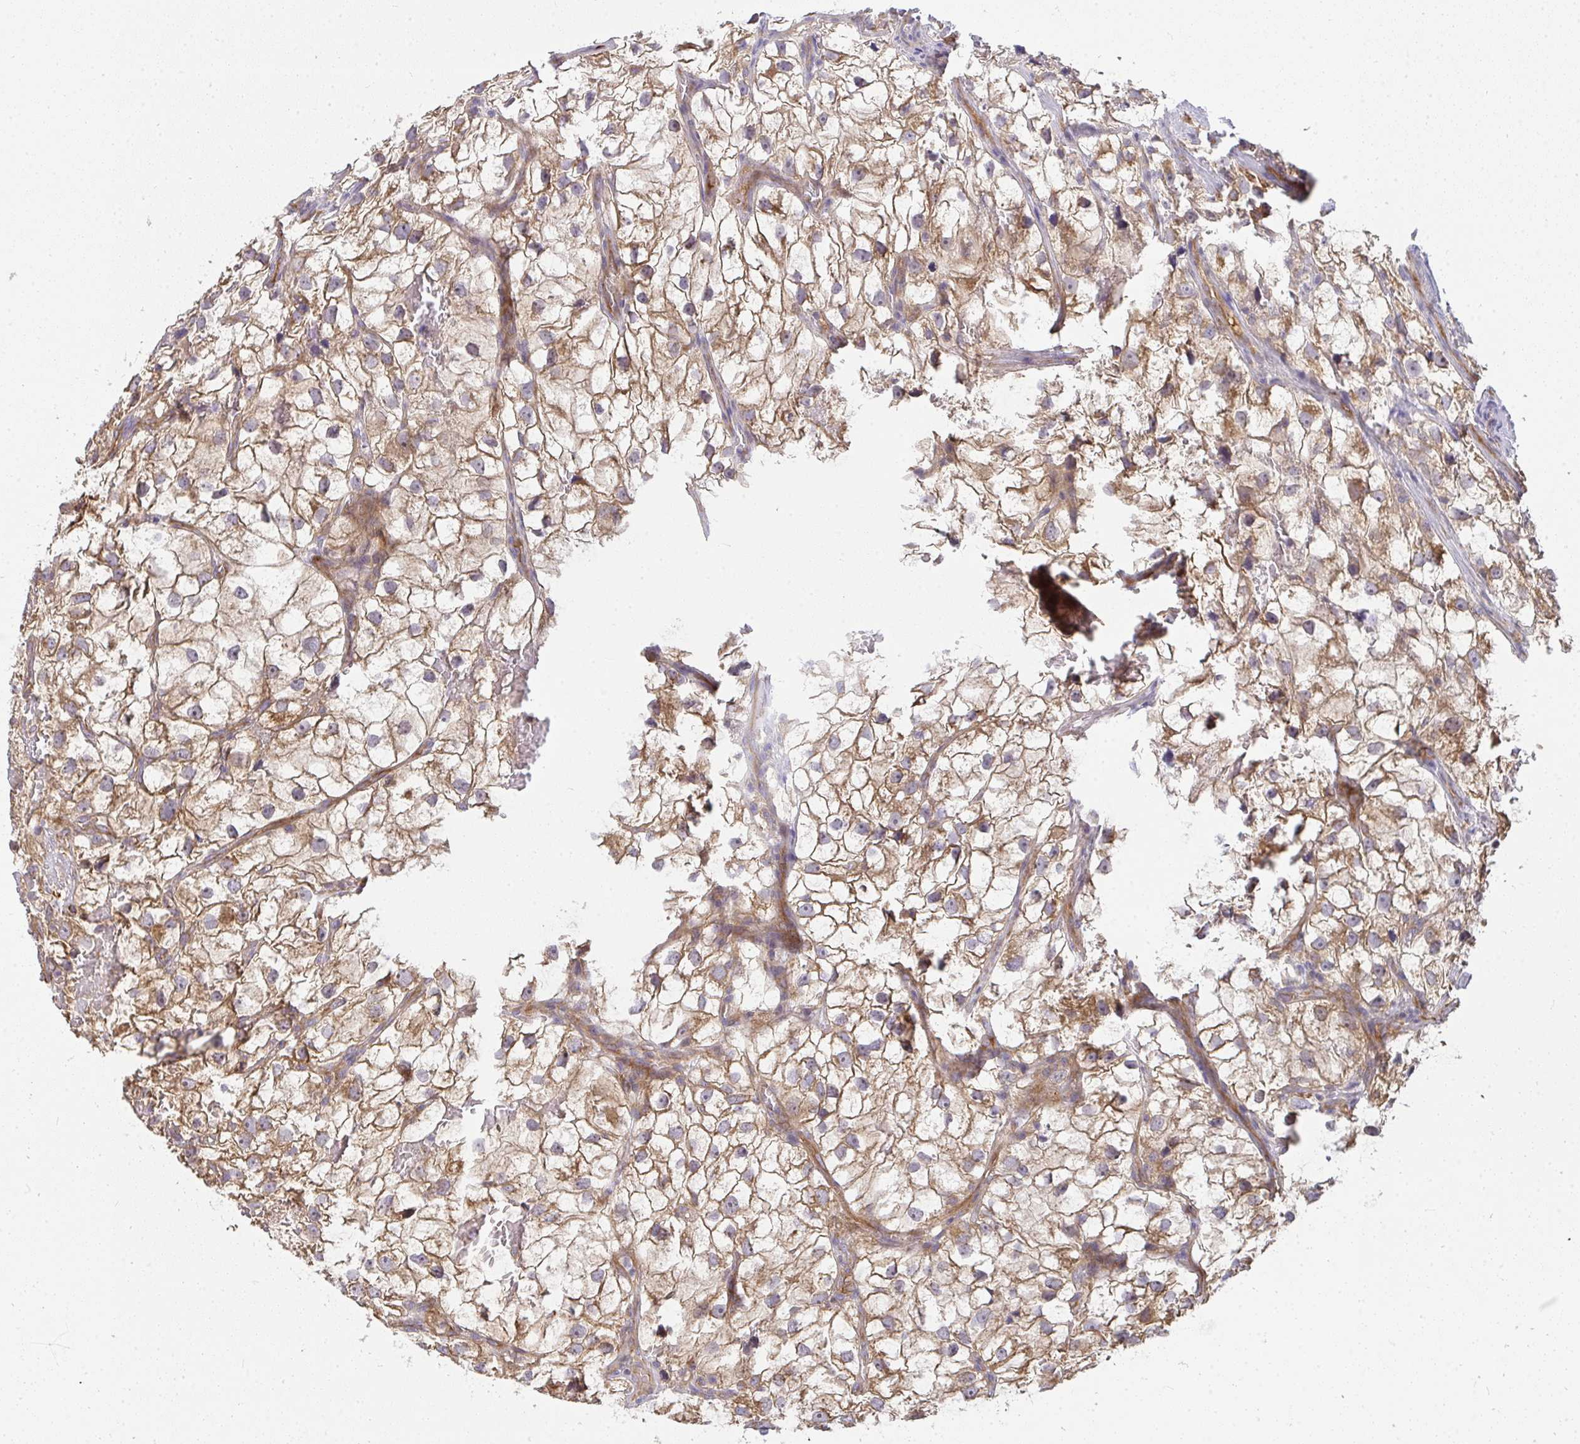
{"staining": {"intensity": "moderate", "quantity": ">75%", "location": "cytoplasmic/membranous"}, "tissue": "renal cancer", "cell_type": "Tumor cells", "image_type": "cancer", "snomed": [{"axis": "morphology", "description": "Adenocarcinoma, NOS"}, {"axis": "topography", "description": "Kidney"}], "caption": "Moderate cytoplasmic/membranous protein expression is identified in about >75% of tumor cells in renal cancer.", "gene": "B4GALT6", "patient": {"sex": "male", "age": 59}}